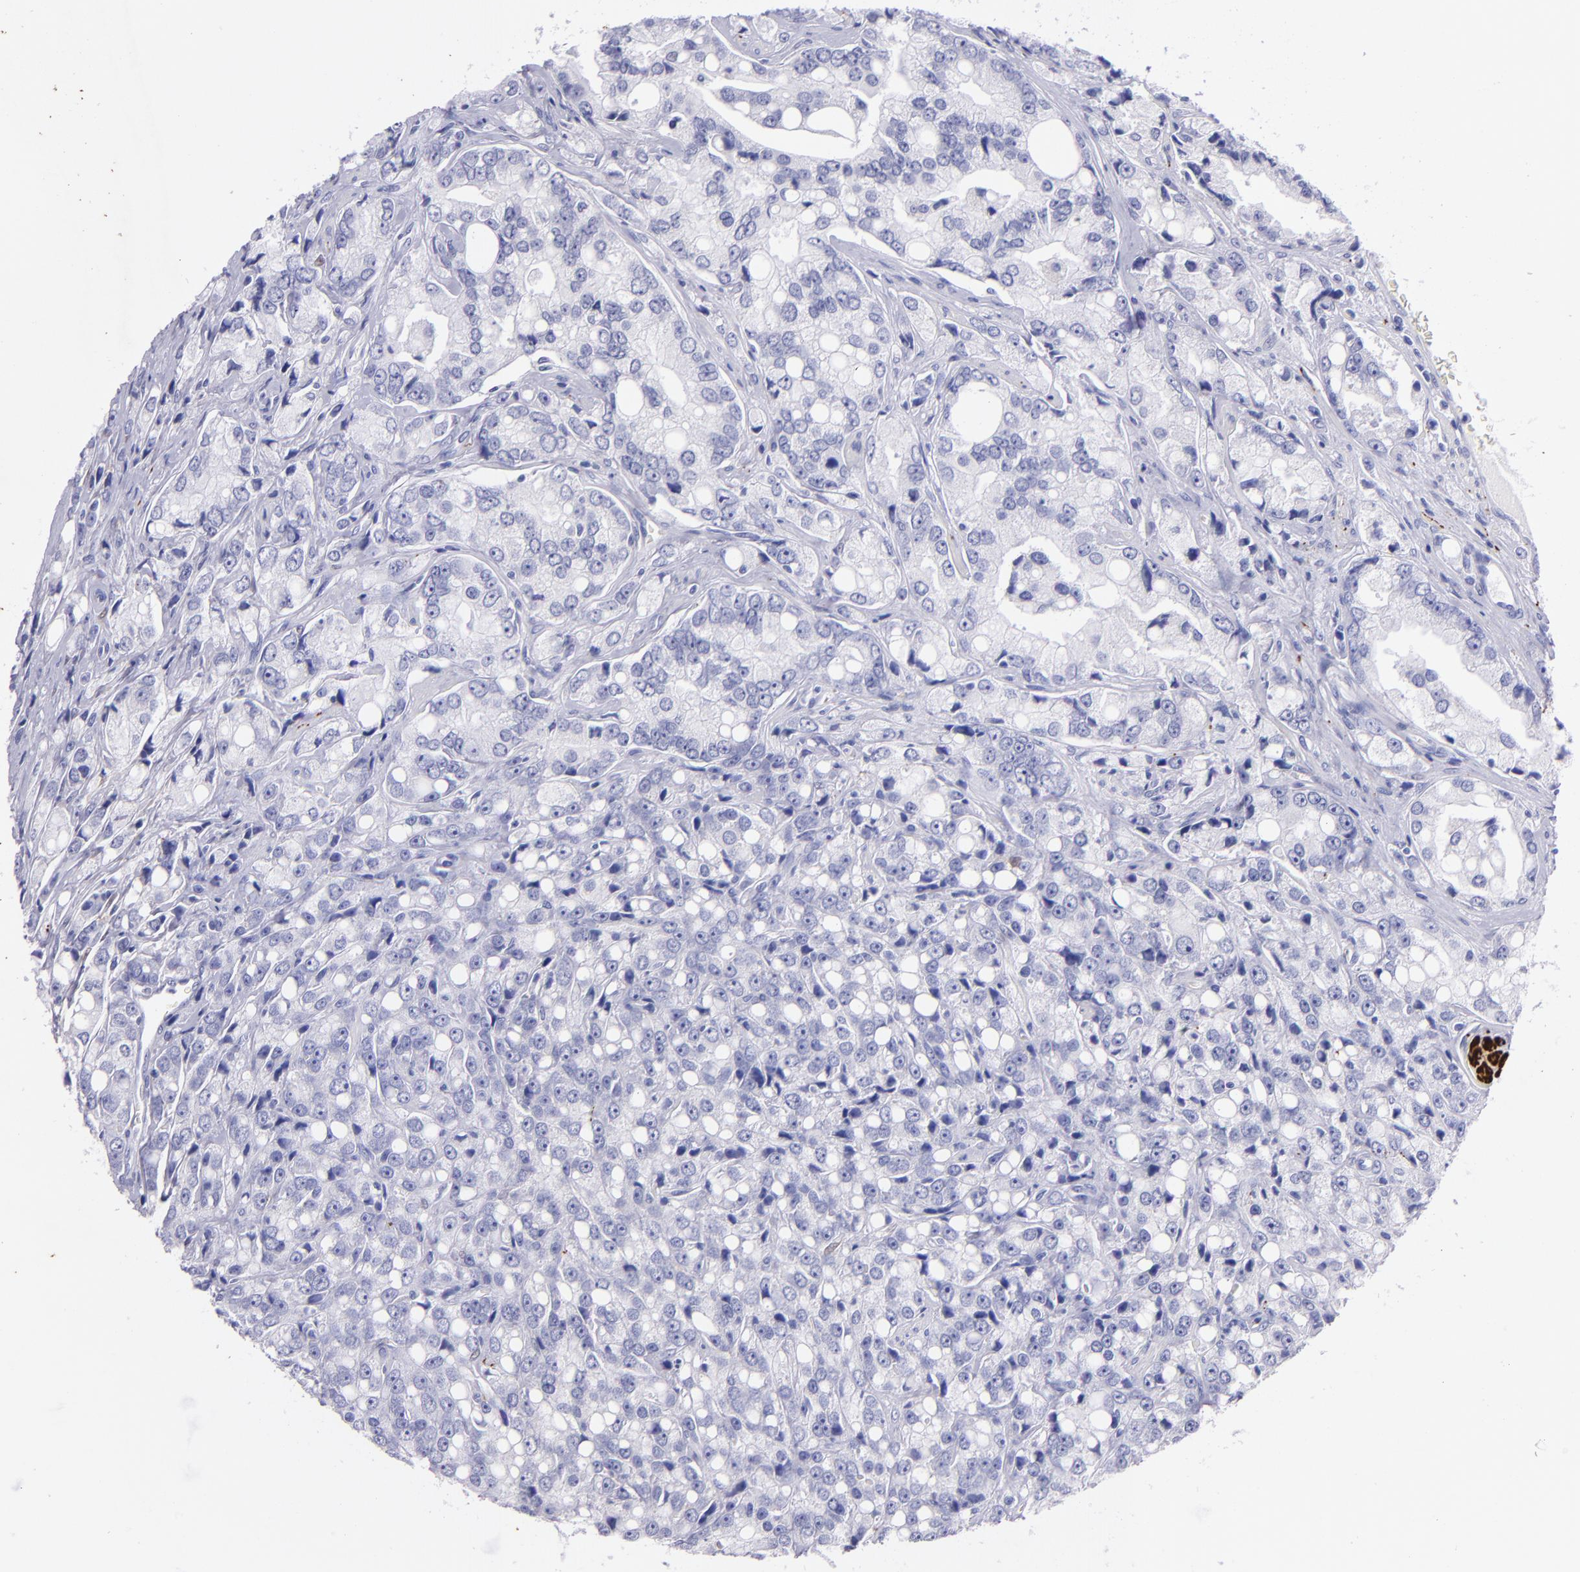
{"staining": {"intensity": "negative", "quantity": "none", "location": "none"}, "tissue": "prostate cancer", "cell_type": "Tumor cells", "image_type": "cancer", "snomed": [{"axis": "morphology", "description": "Adenocarcinoma, High grade"}, {"axis": "topography", "description": "Prostate"}], "caption": "Prostate cancer was stained to show a protein in brown. There is no significant positivity in tumor cells.", "gene": "UCHL1", "patient": {"sex": "male", "age": 67}}